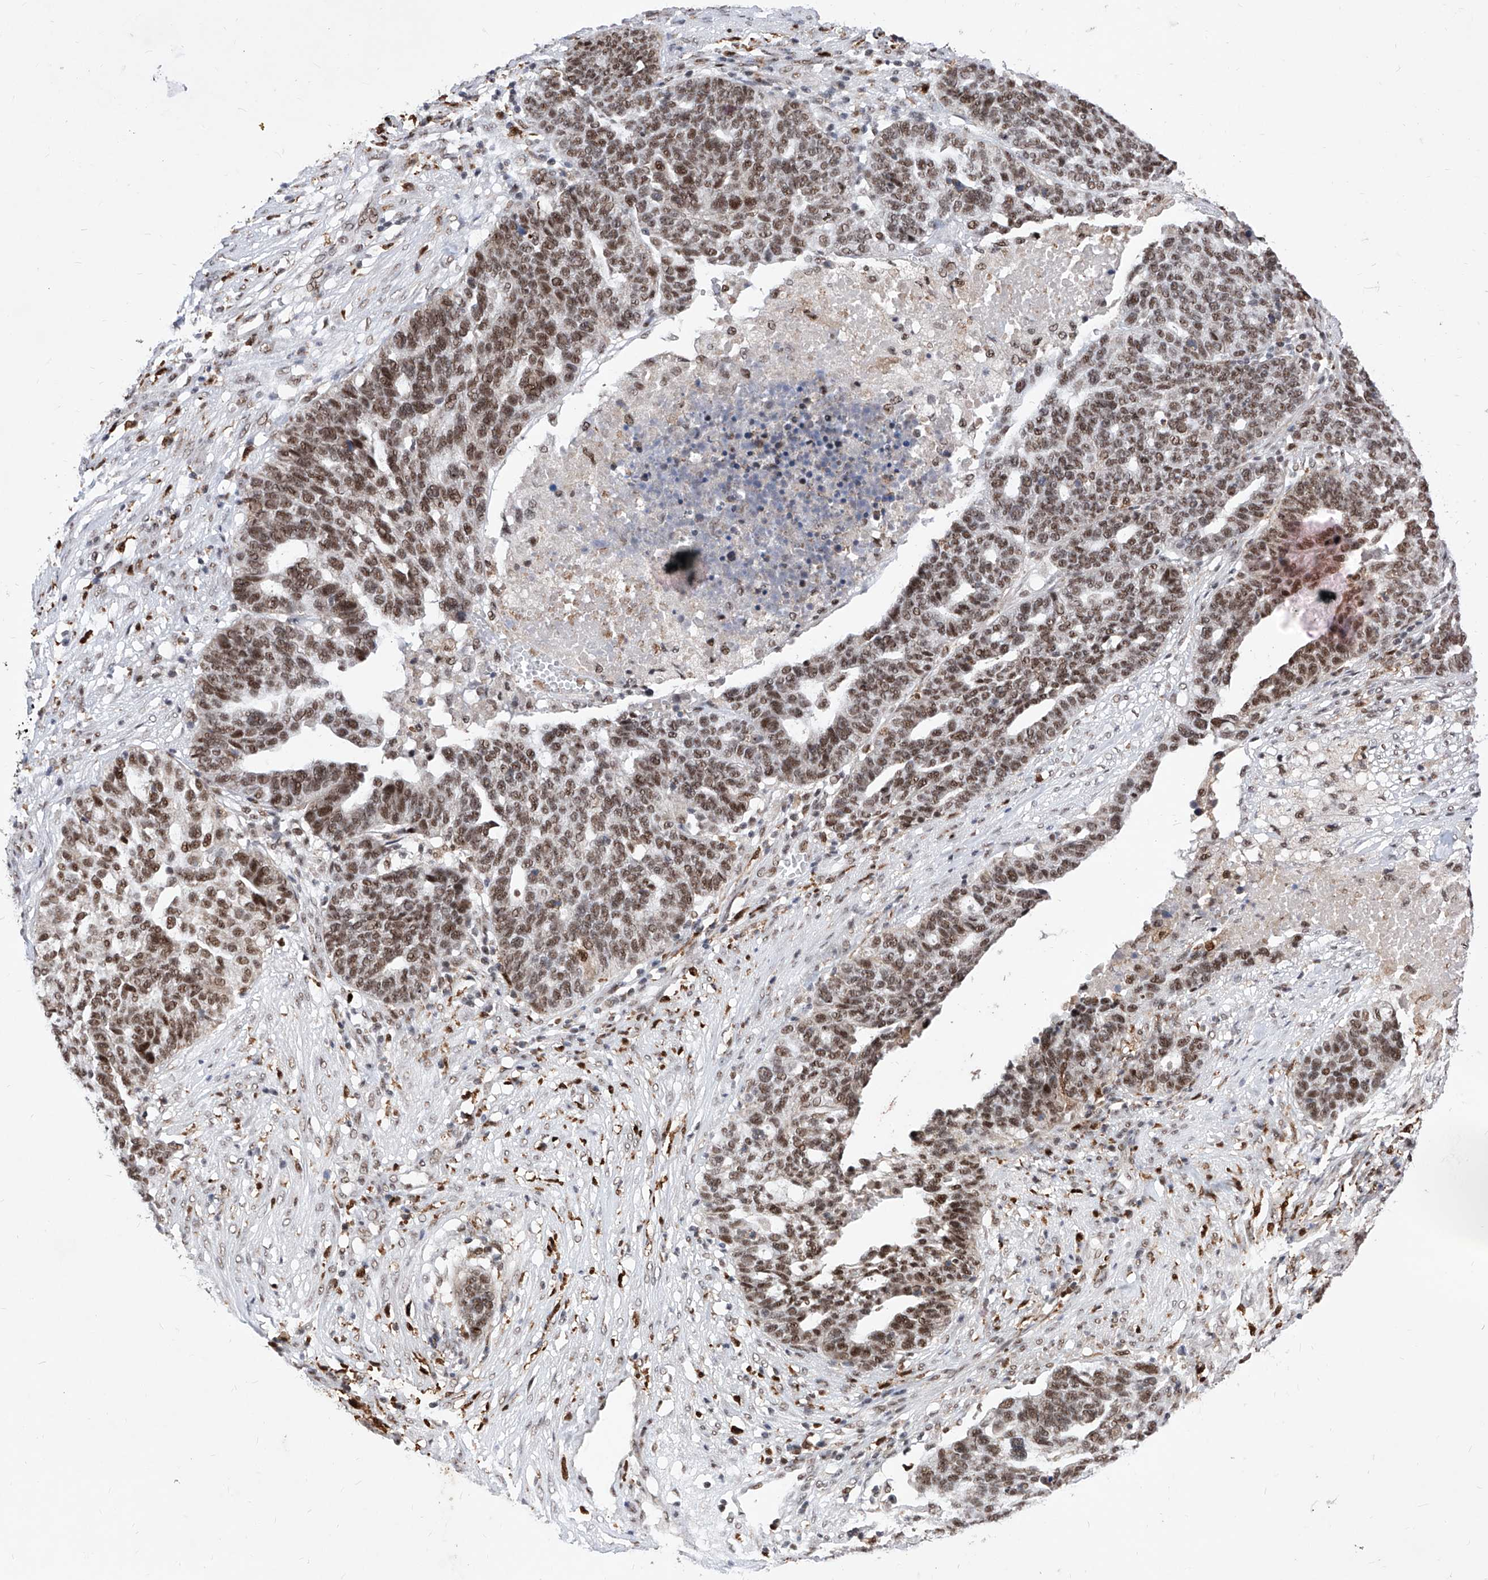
{"staining": {"intensity": "moderate", "quantity": ">75%", "location": "nuclear"}, "tissue": "ovarian cancer", "cell_type": "Tumor cells", "image_type": "cancer", "snomed": [{"axis": "morphology", "description": "Cystadenocarcinoma, serous, NOS"}, {"axis": "topography", "description": "Ovary"}], "caption": "Ovarian cancer was stained to show a protein in brown. There is medium levels of moderate nuclear staining in about >75% of tumor cells. (DAB (3,3'-diaminobenzidine) IHC with brightfield microscopy, high magnification).", "gene": "PHF5A", "patient": {"sex": "female", "age": 59}}